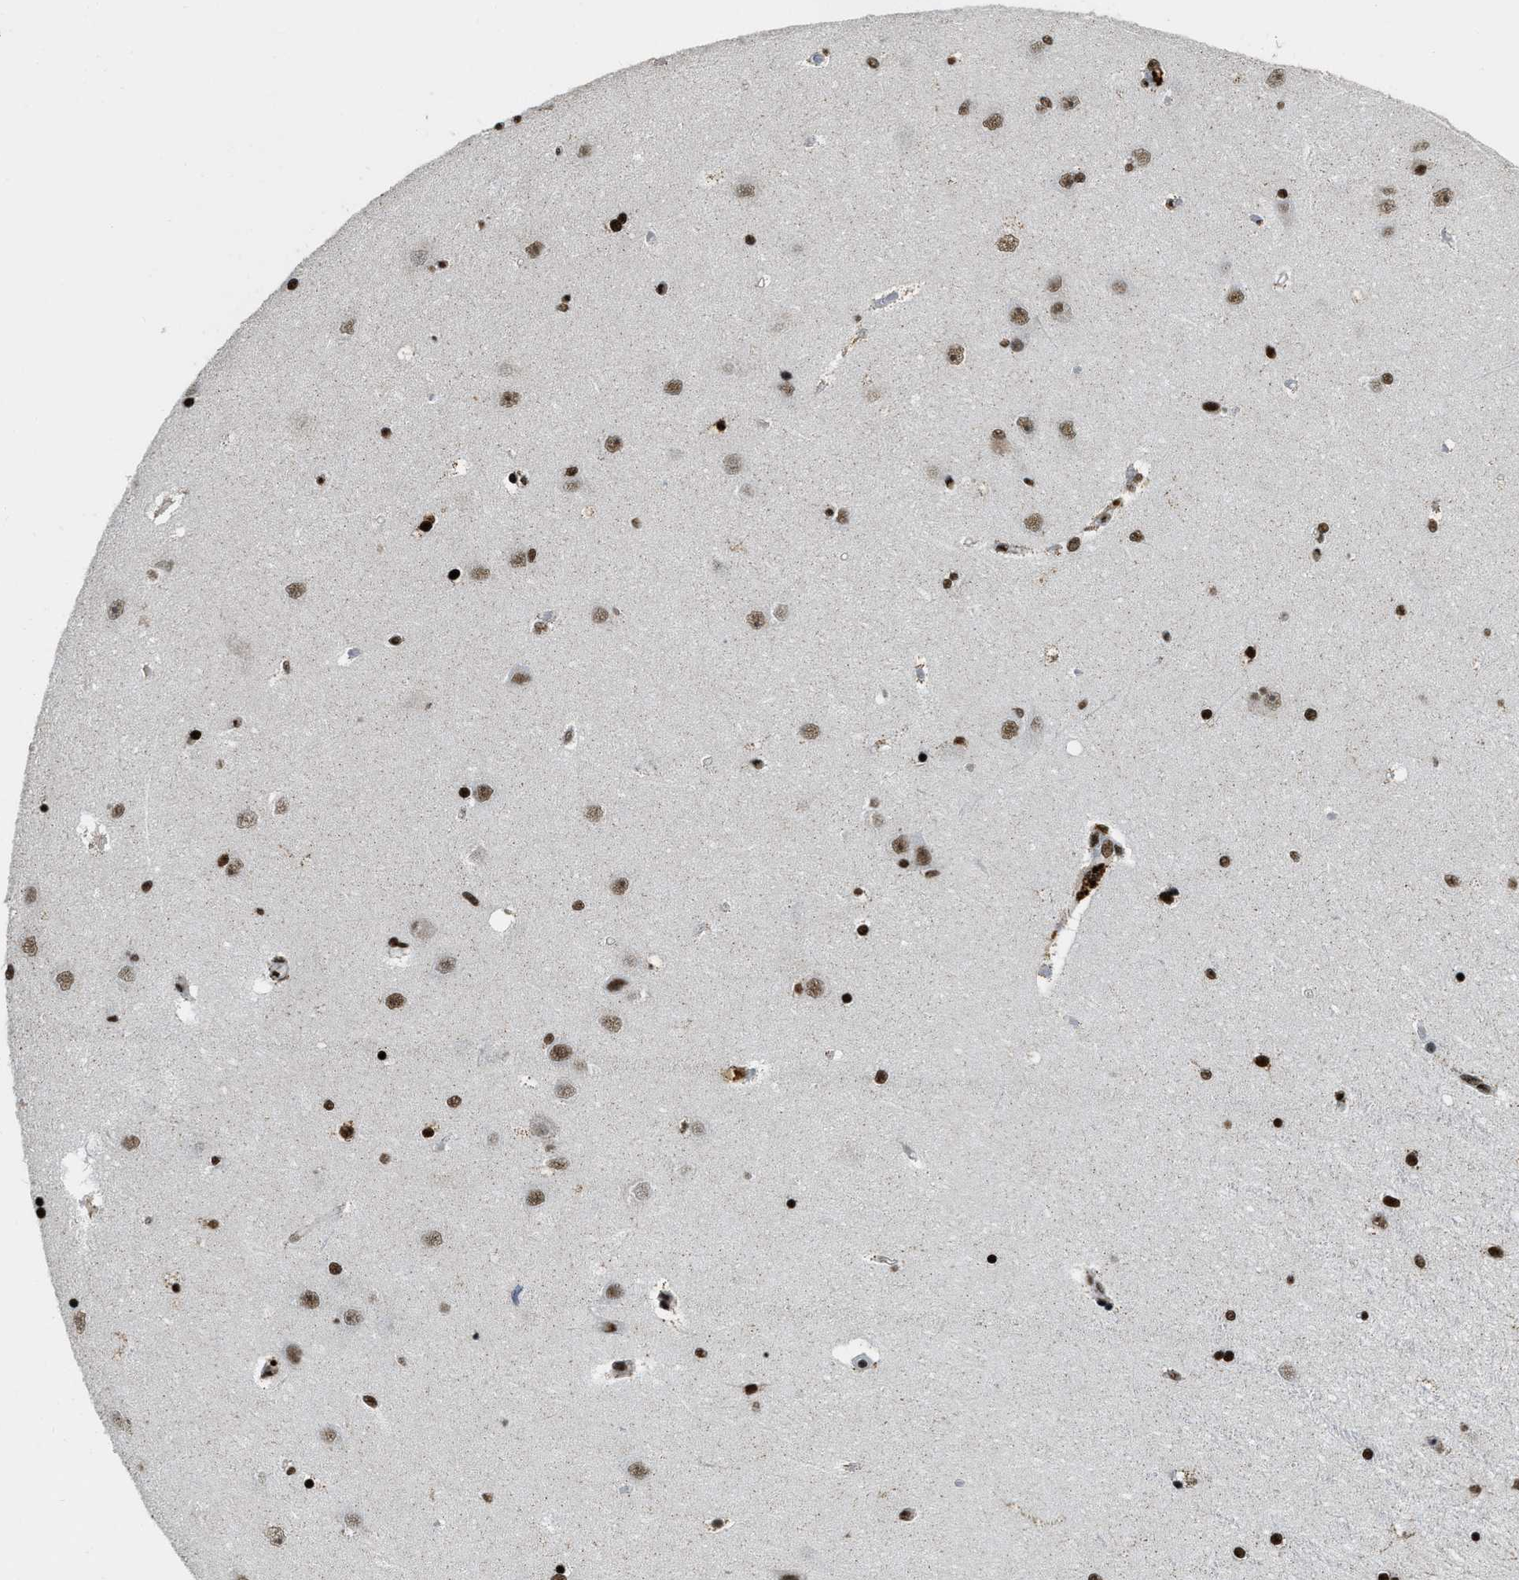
{"staining": {"intensity": "strong", "quantity": ">75%", "location": "nuclear"}, "tissue": "hippocampus", "cell_type": "Glial cells", "image_type": "normal", "snomed": [{"axis": "morphology", "description": "Normal tissue, NOS"}, {"axis": "topography", "description": "Hippocampus"}], "caption": "A brown stain labels strong nuclear expression of a protein in glial cells of normal human hippocampus.", "gene": "NUMA1", "patient": {"sex": "female", "age": 54}}